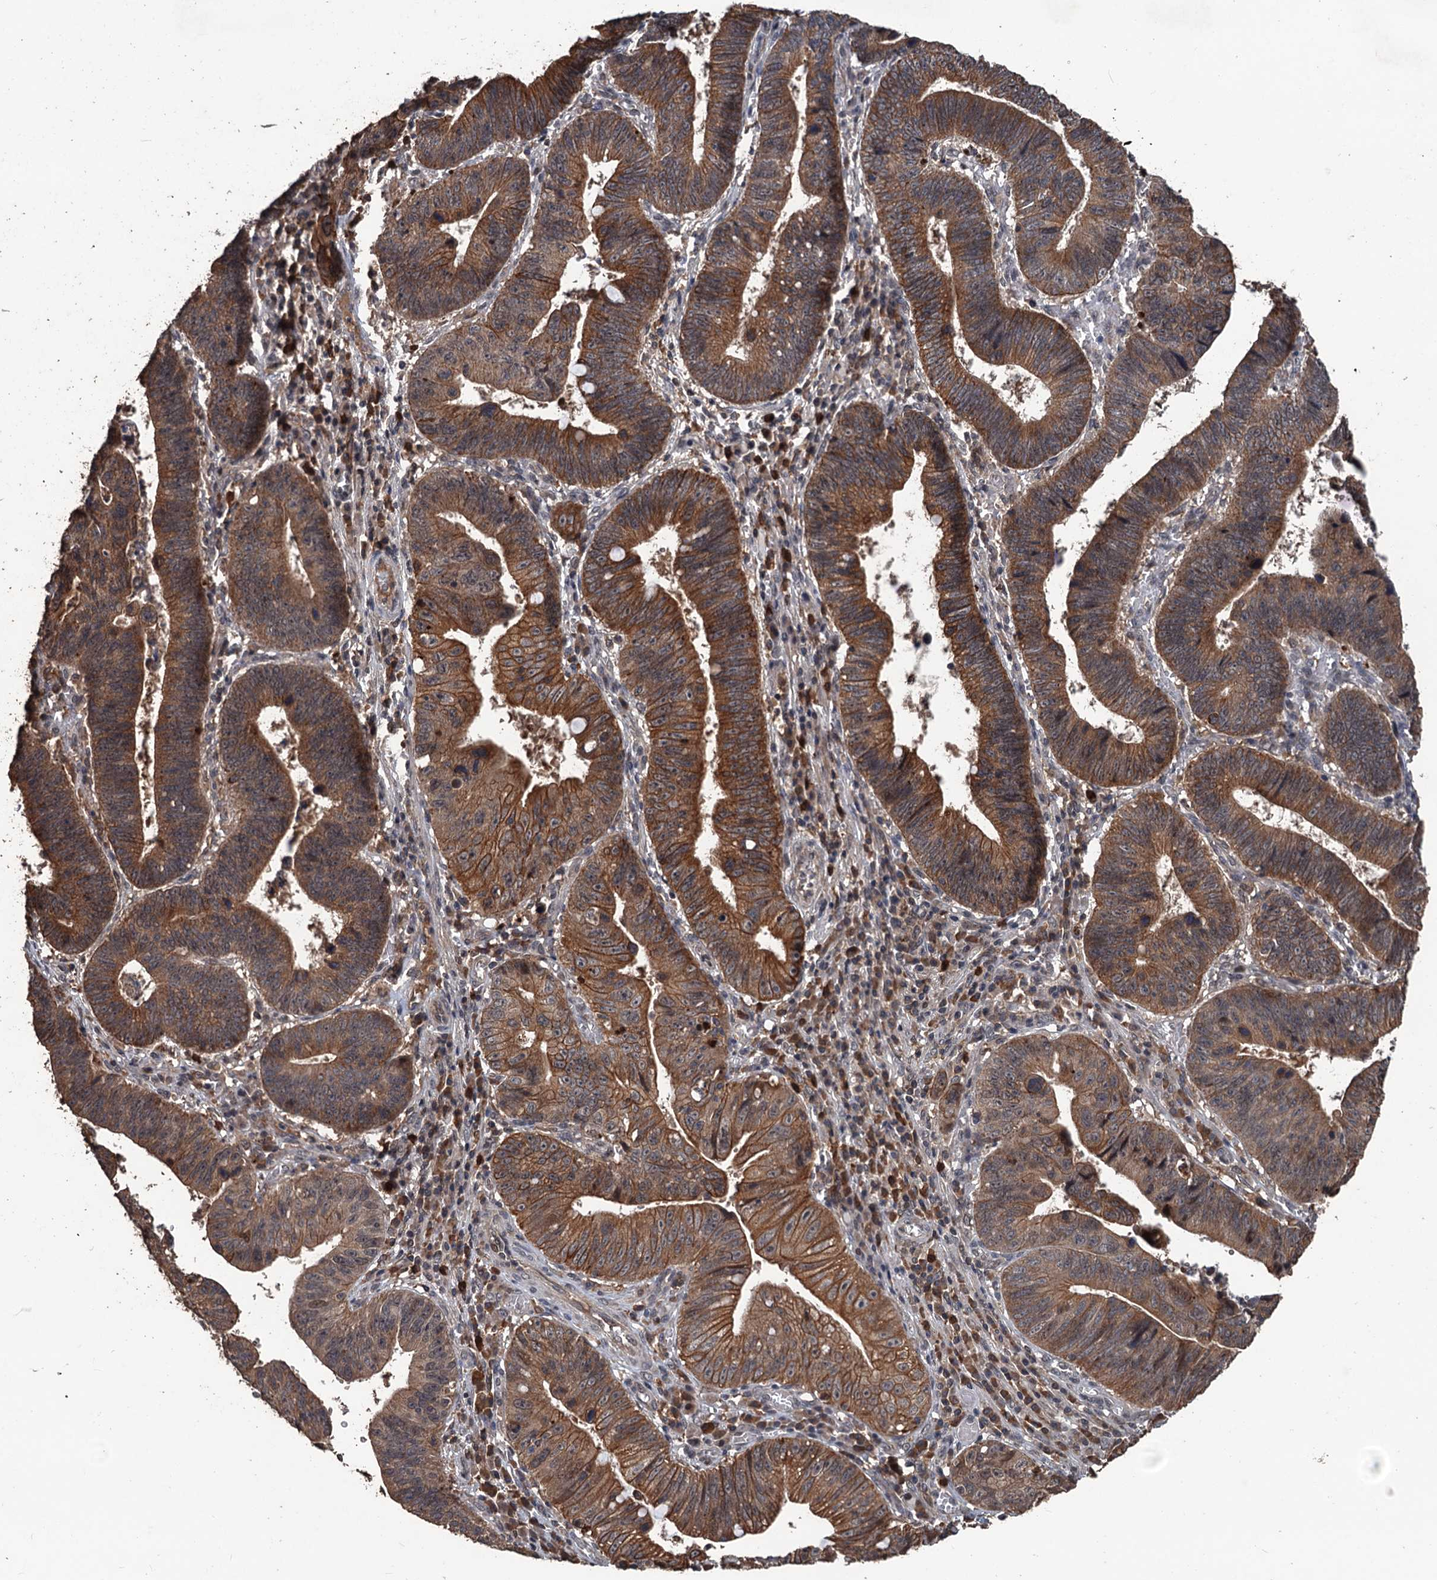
{"staining": {"intensity": "moderate", "quantity": ">75%", "location": "cytoplasmic/membranous"}, "tissue": "stomach cancer", "cell_type": "Tumor cells", "image_type": "cancer", "snomed": [{"axis": "morphology", "description": "Adenocarcinoma, NOS"}, {"axis": "topography", "description": "Stomach"}], "caption": "Human adenocarcinoma (stomach) stained for a protein (brown) displays moderate cytoplasmic/membranous positive positivity in approximately >75% of tumor cells.", "gene": "ZNF438", "patient": {"sex": "male", "age": 59}}